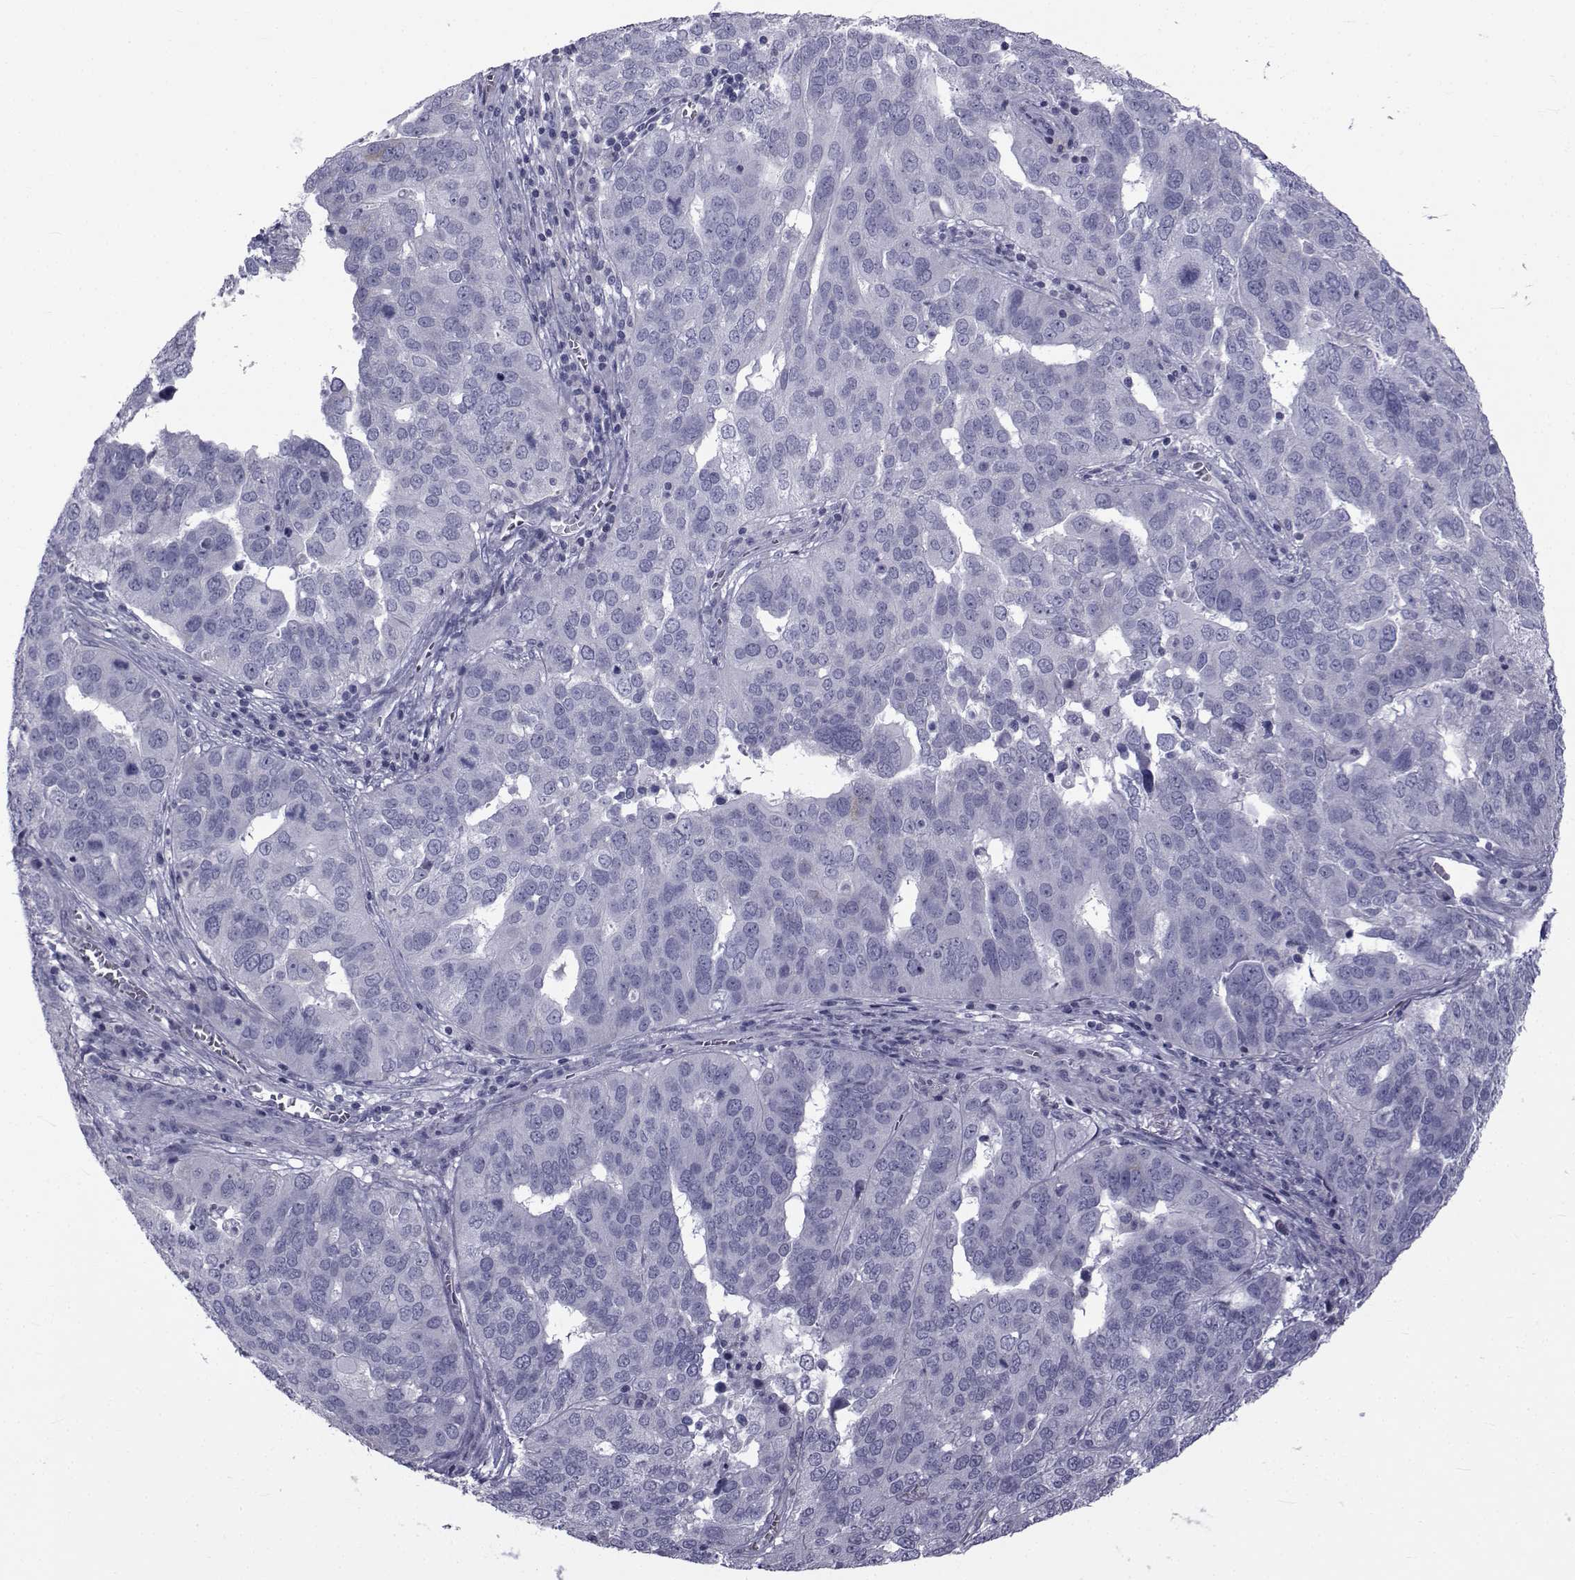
{"staining": {"intensity": "negative", "quantity": "none", "location": "none"}, "tissue": "ovarian cancer", "cell_type": "Tumor cells", "image_type": "cancer", "snomed": [{"axis": "morphology", "description": "Carcinoma, endometroid"}, {"axis": "topography", "description": "Soft tissue"}, {"axis": "topography", "description": "Ovary"}], "caption": "Tumor cells are negative for protein expression in human endometroid carcinoma (ovarian).", "gene": "FDXR", "patient": {"sex": "female", "age": 52}}